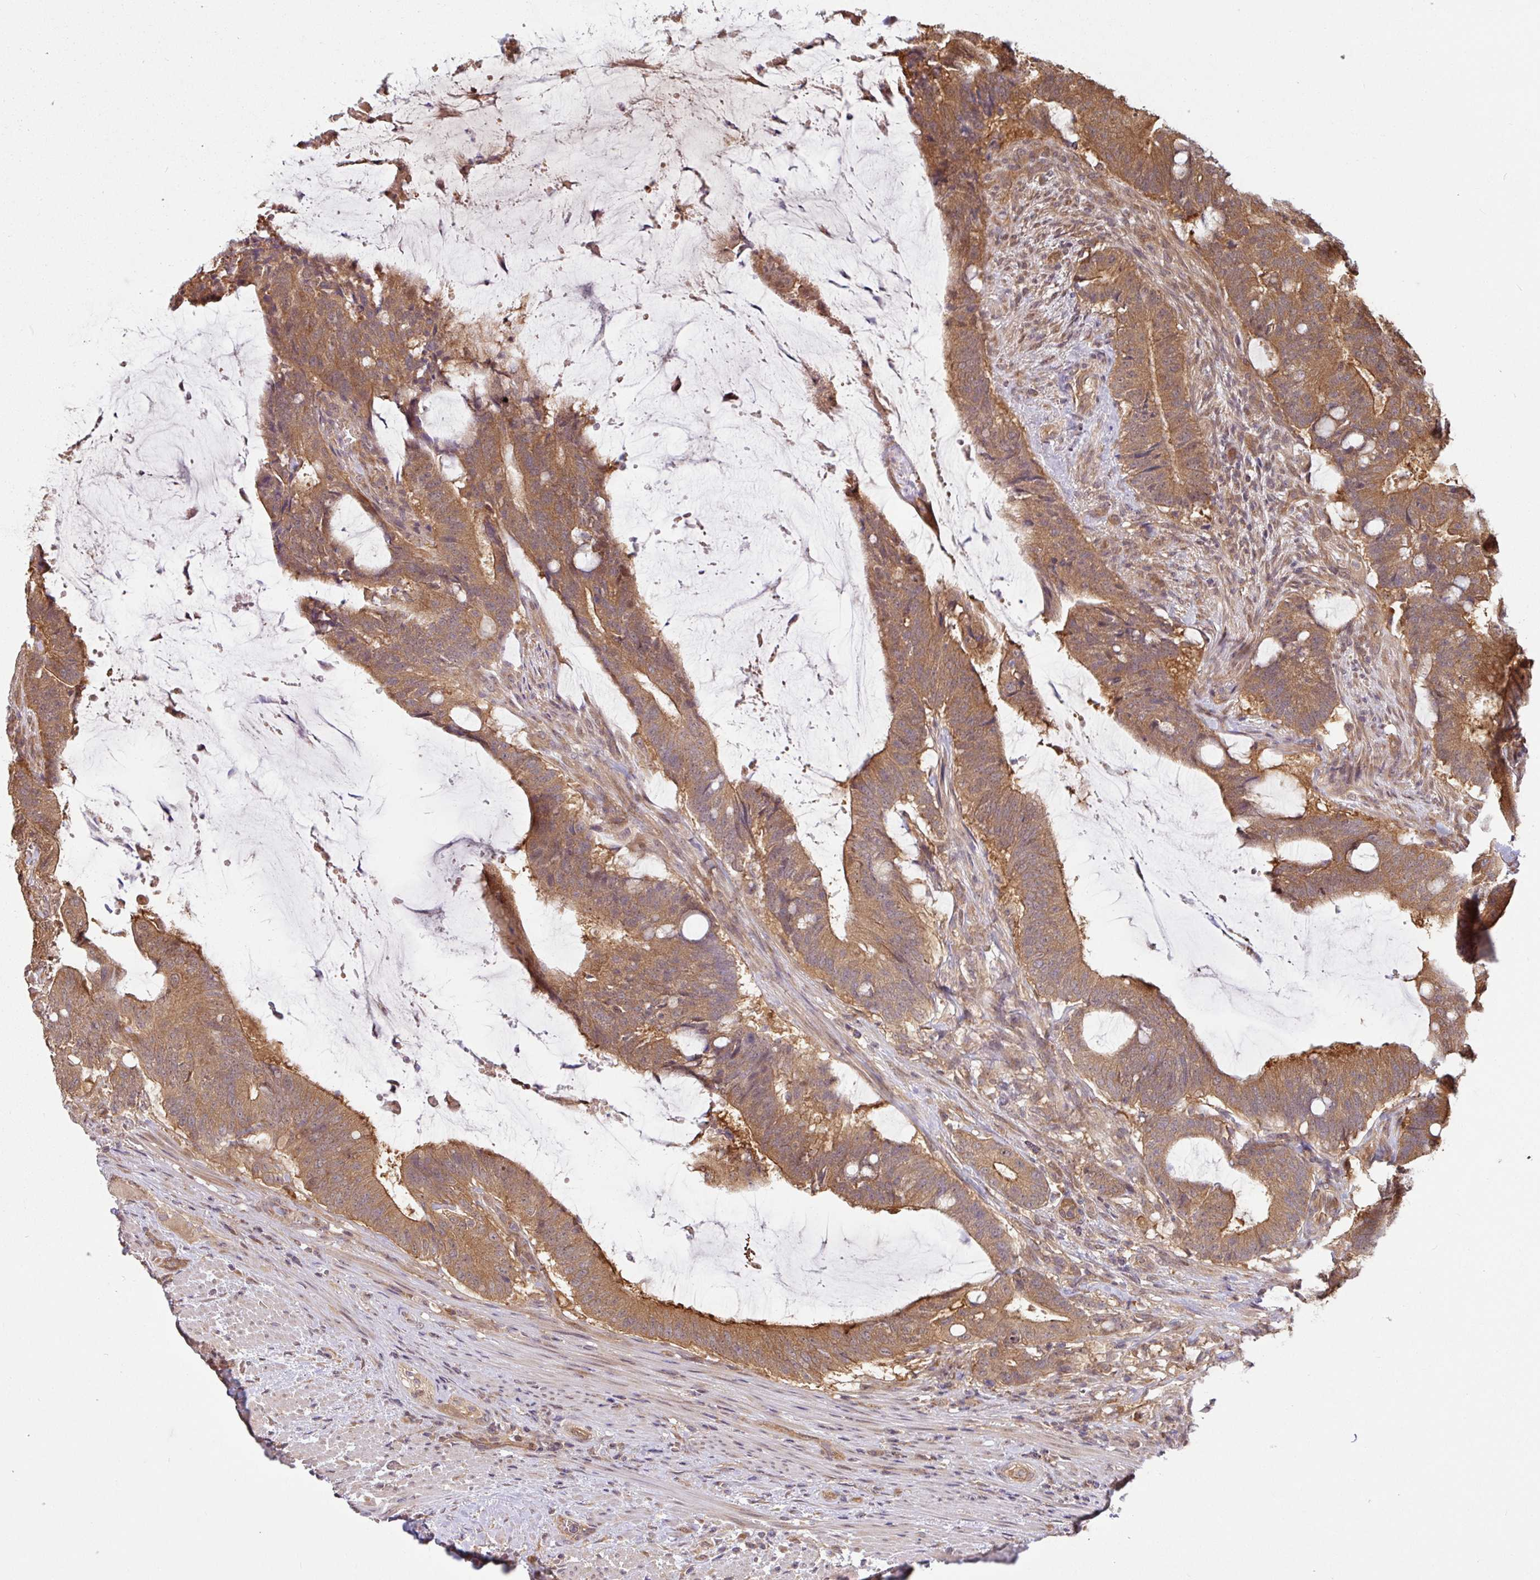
{"staining": {"intensity": "moderate", "quantity": ">75%", "location": "cytoplasmic/membranous"}, "tissue": "colorectal cancer", "cell_type": "Tumor cells", "image_type": "cancer", "snomed": [{"axis": "morphology", "description": "Adenocarcinoma, NOS"}, {"axis": "topography", "description": "Colon"}], "caption": "Immunohistochemical staining of human colorectal cancer (adenocarcinoma) demonstrates medium levels of moderate cytoplasmic/membranous protein expression in about >75% of tumor cells.", "gene": "SHB", "patient": {"sex": "female", "age": 43}}